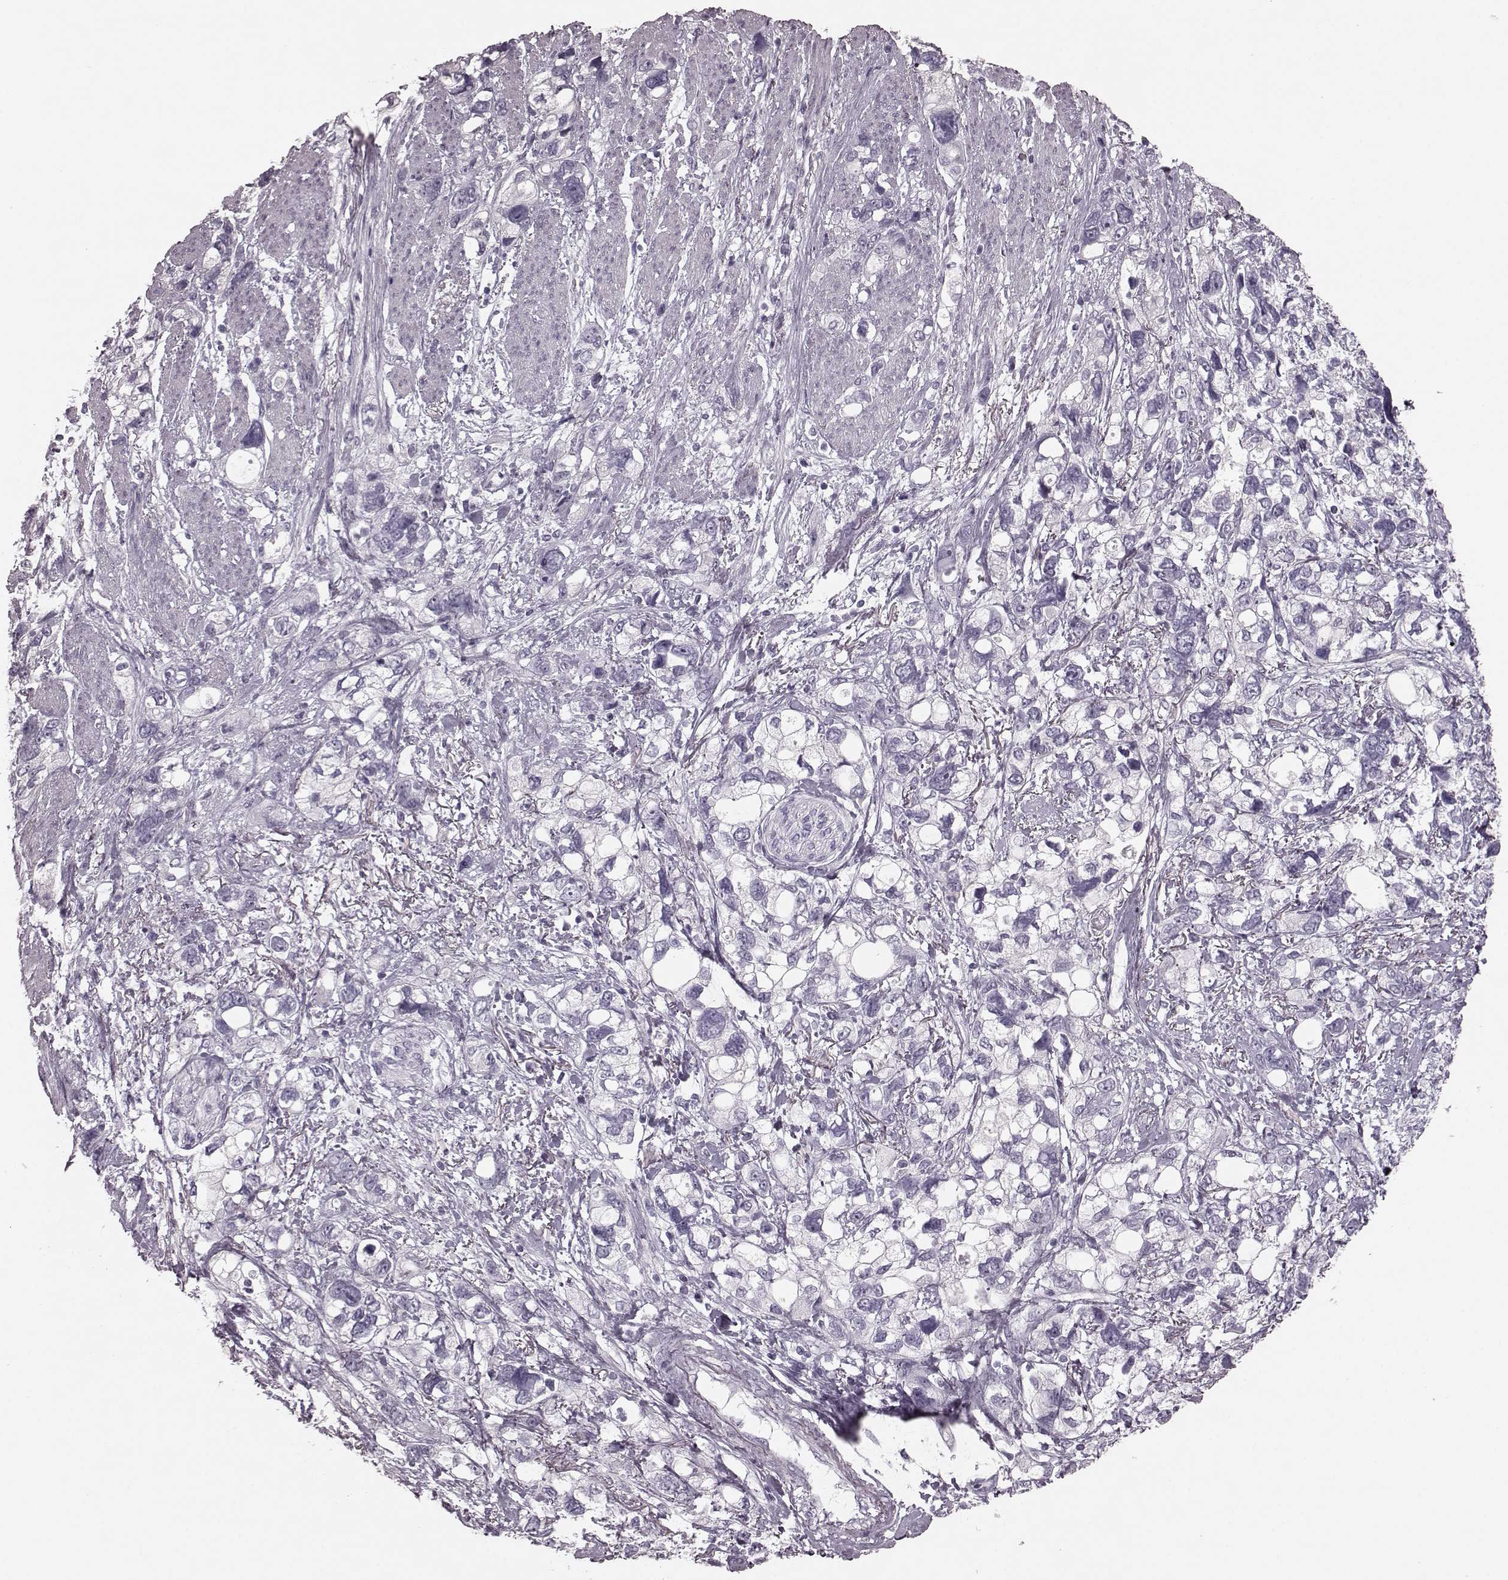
{"staining": {"intensity": "negative", "quantity": "none", "location": "none"}, "tissue": "stomach cancer", "cell_type": "Tumor cells", "image_type": "cancer", "snomed": [{"axis": "morphology", "description": "Adenocarcinoma, NOS"}, {"axis": "topography", "description": "Stomach, upper"}], "caption": "Tumor cells are negative for brown protein staining in stomach adenocarcinoma.", "gene": "TRPM1", "patient": {"sex": "female", "age": 81}}